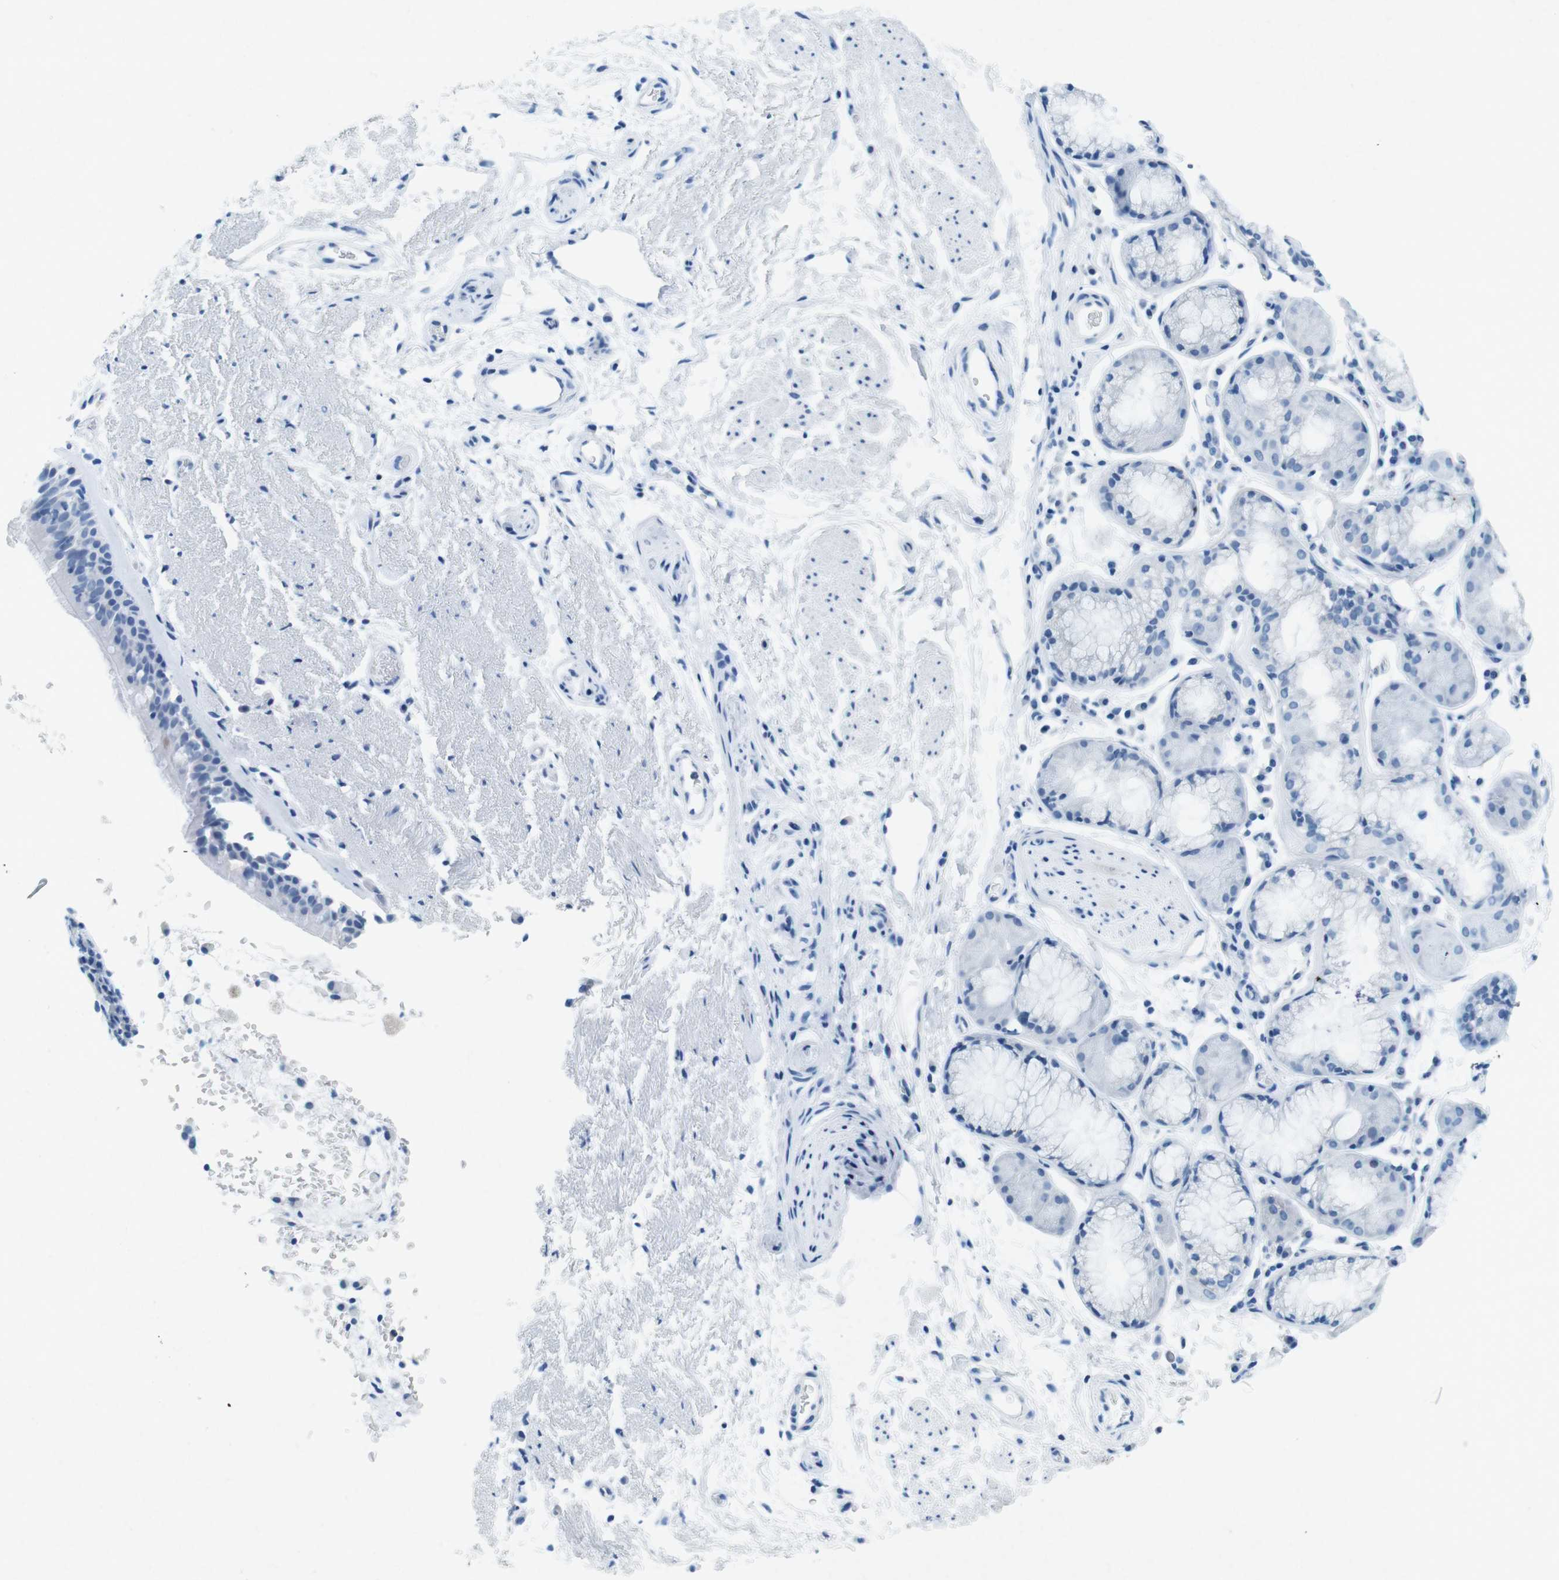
{"staining": {"intensity": "negative", "quantity": "none", "location": "none"}, "tissue": "bronchus", "cell_type": "Respiratory epithelial cells", "image_type": "normal", "snomed": [{"axis": "morphology", "description": "Normal tissue, NOS"}, {"axis": "topography", "description": "Bronchus"}], "caption": "Immunohistochemistry of benign bronchus demonstrates no positivity in respiratory epithelial cells.", "gene": "CTAG1B", "patient": {"sex": "female", "age": 54}}